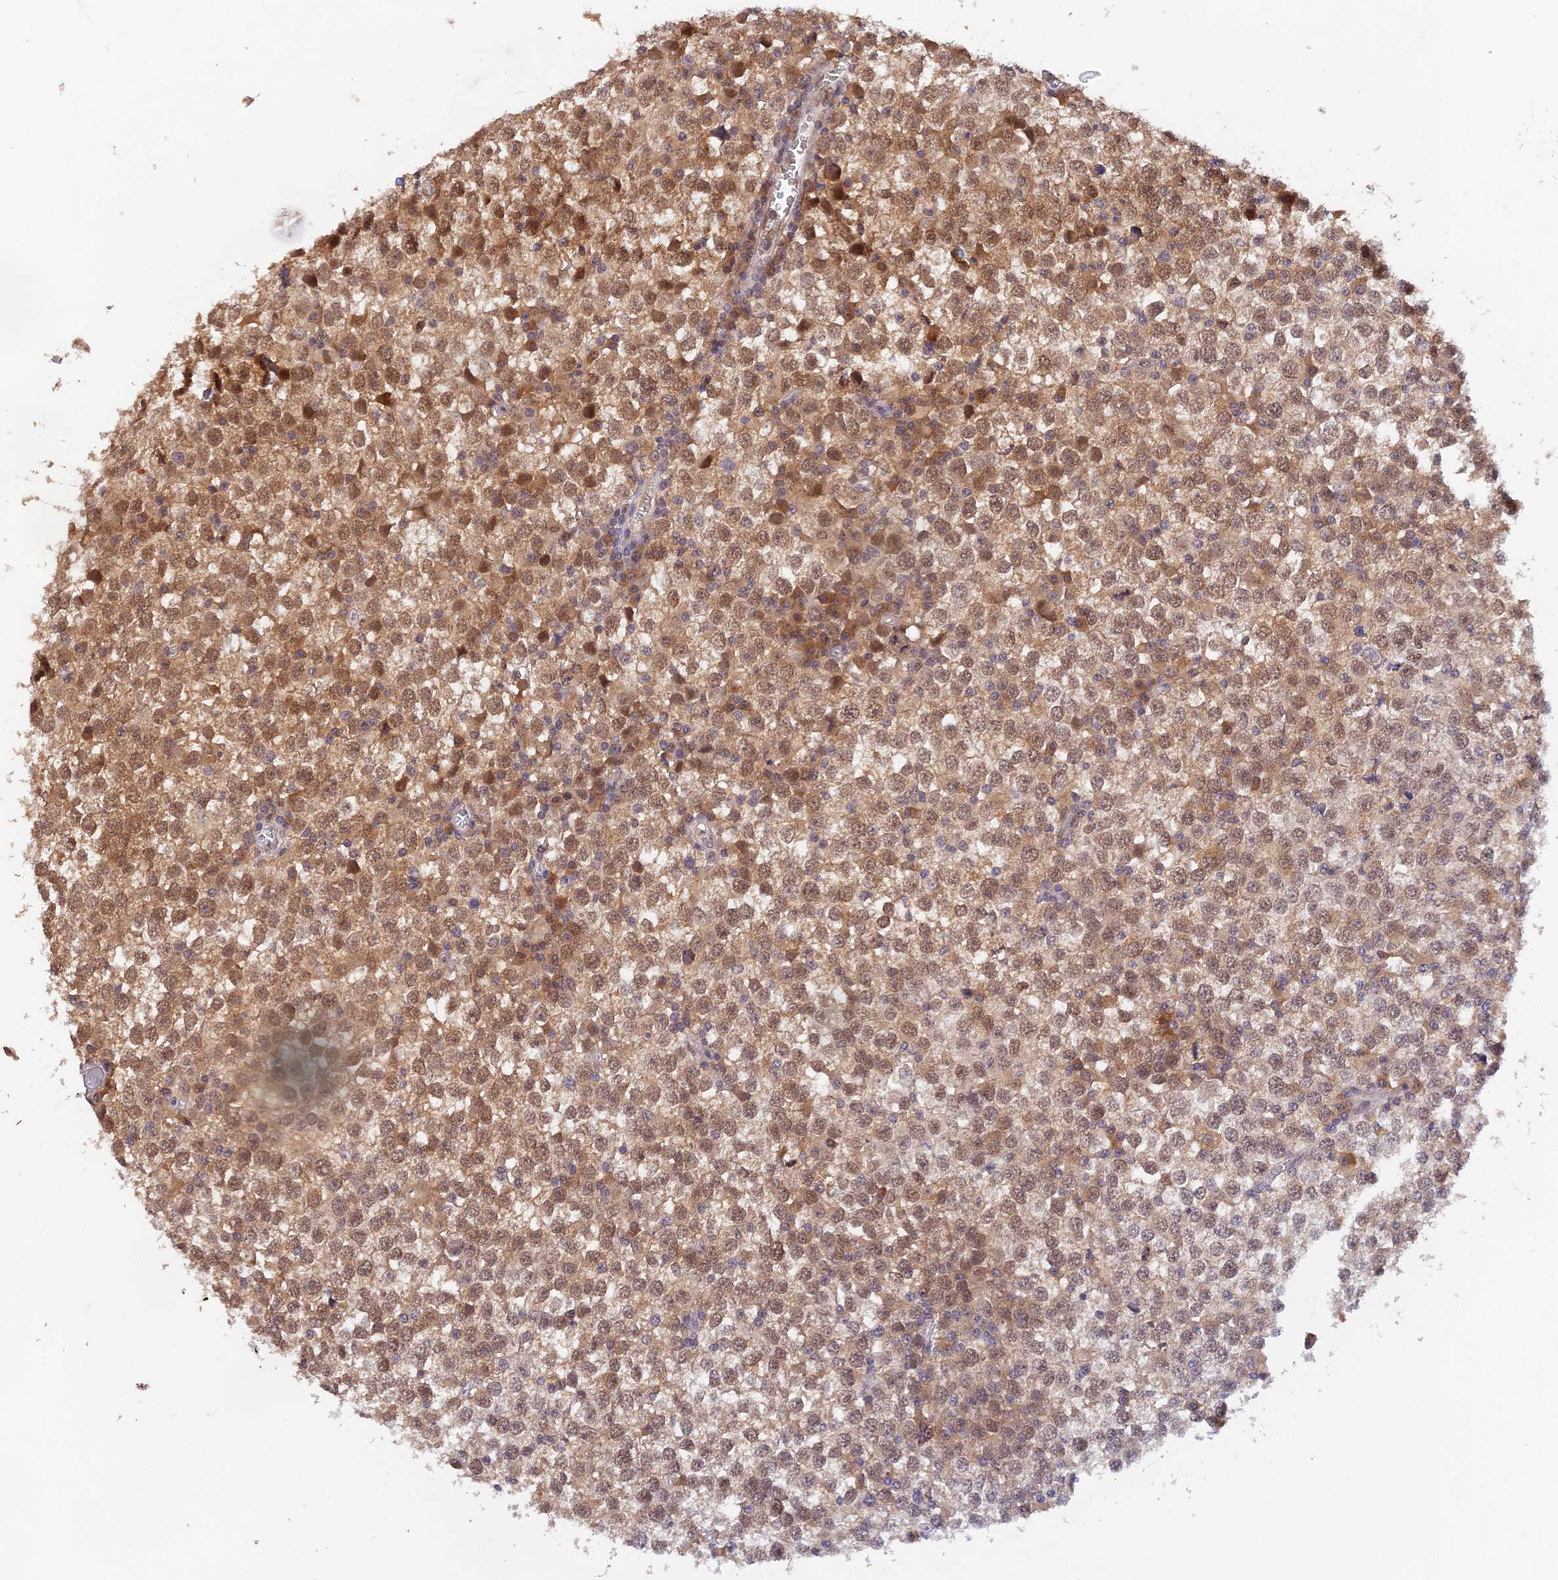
{"staining": {"intensity": "moderate", "quantity": ">75%", "location": "cytoplasmic/membranous,nuclear"}, "tissue": "testis cancer", "cell_type": "Tumor cells", "image_type": "cancer", "snomed": [{"axis": "morphology", "description": "Seminoma, NOS"}, {"axis": "topography", "description": "Testis"}], "caption": "A medium amount of moderate cytoplasmic/membranous and nuclear positivity is seen in approximately >75% of tumor cells in seminoma (testis) tissue.", "gene": "ZNF436", "patient": {"sex": "male", "age": 65}}